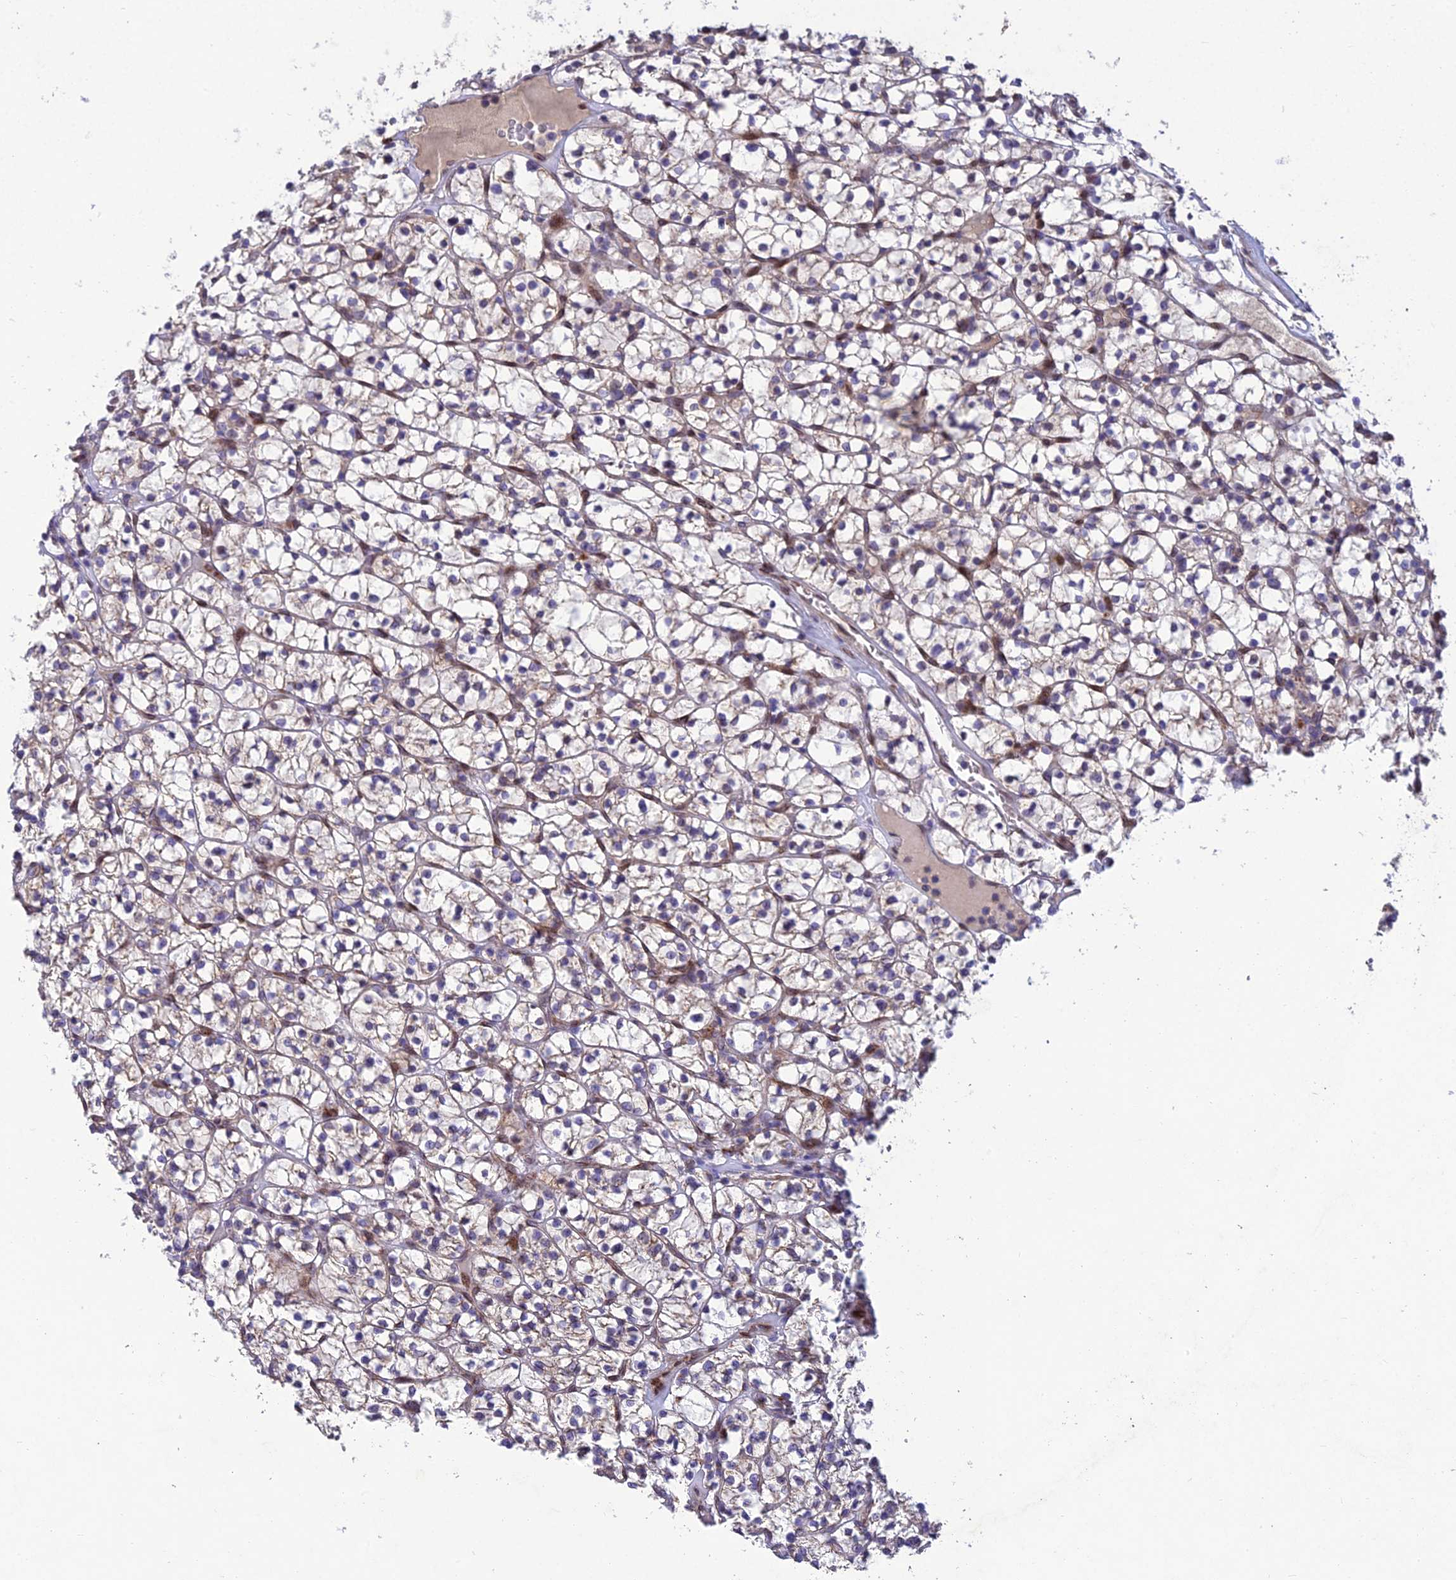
{"staining": {"intensity": "weak", "quantity": "<25%", "location": "cytoplasmic/membranous"}, "tissue": "renal cancer", "cell_type": "Tumor cells", "image_type": "cancer", "snomed": [{"axis": "morphology", "description": "Adenocarcinoma, NOS"}, {"axis": "topography", "description": "Kidney"}], "caption": "An image of human renal cancer is negative for staining in tumor cells.", "gene": "MGAT2", "patient": {"sex": "female", "age": 64}}